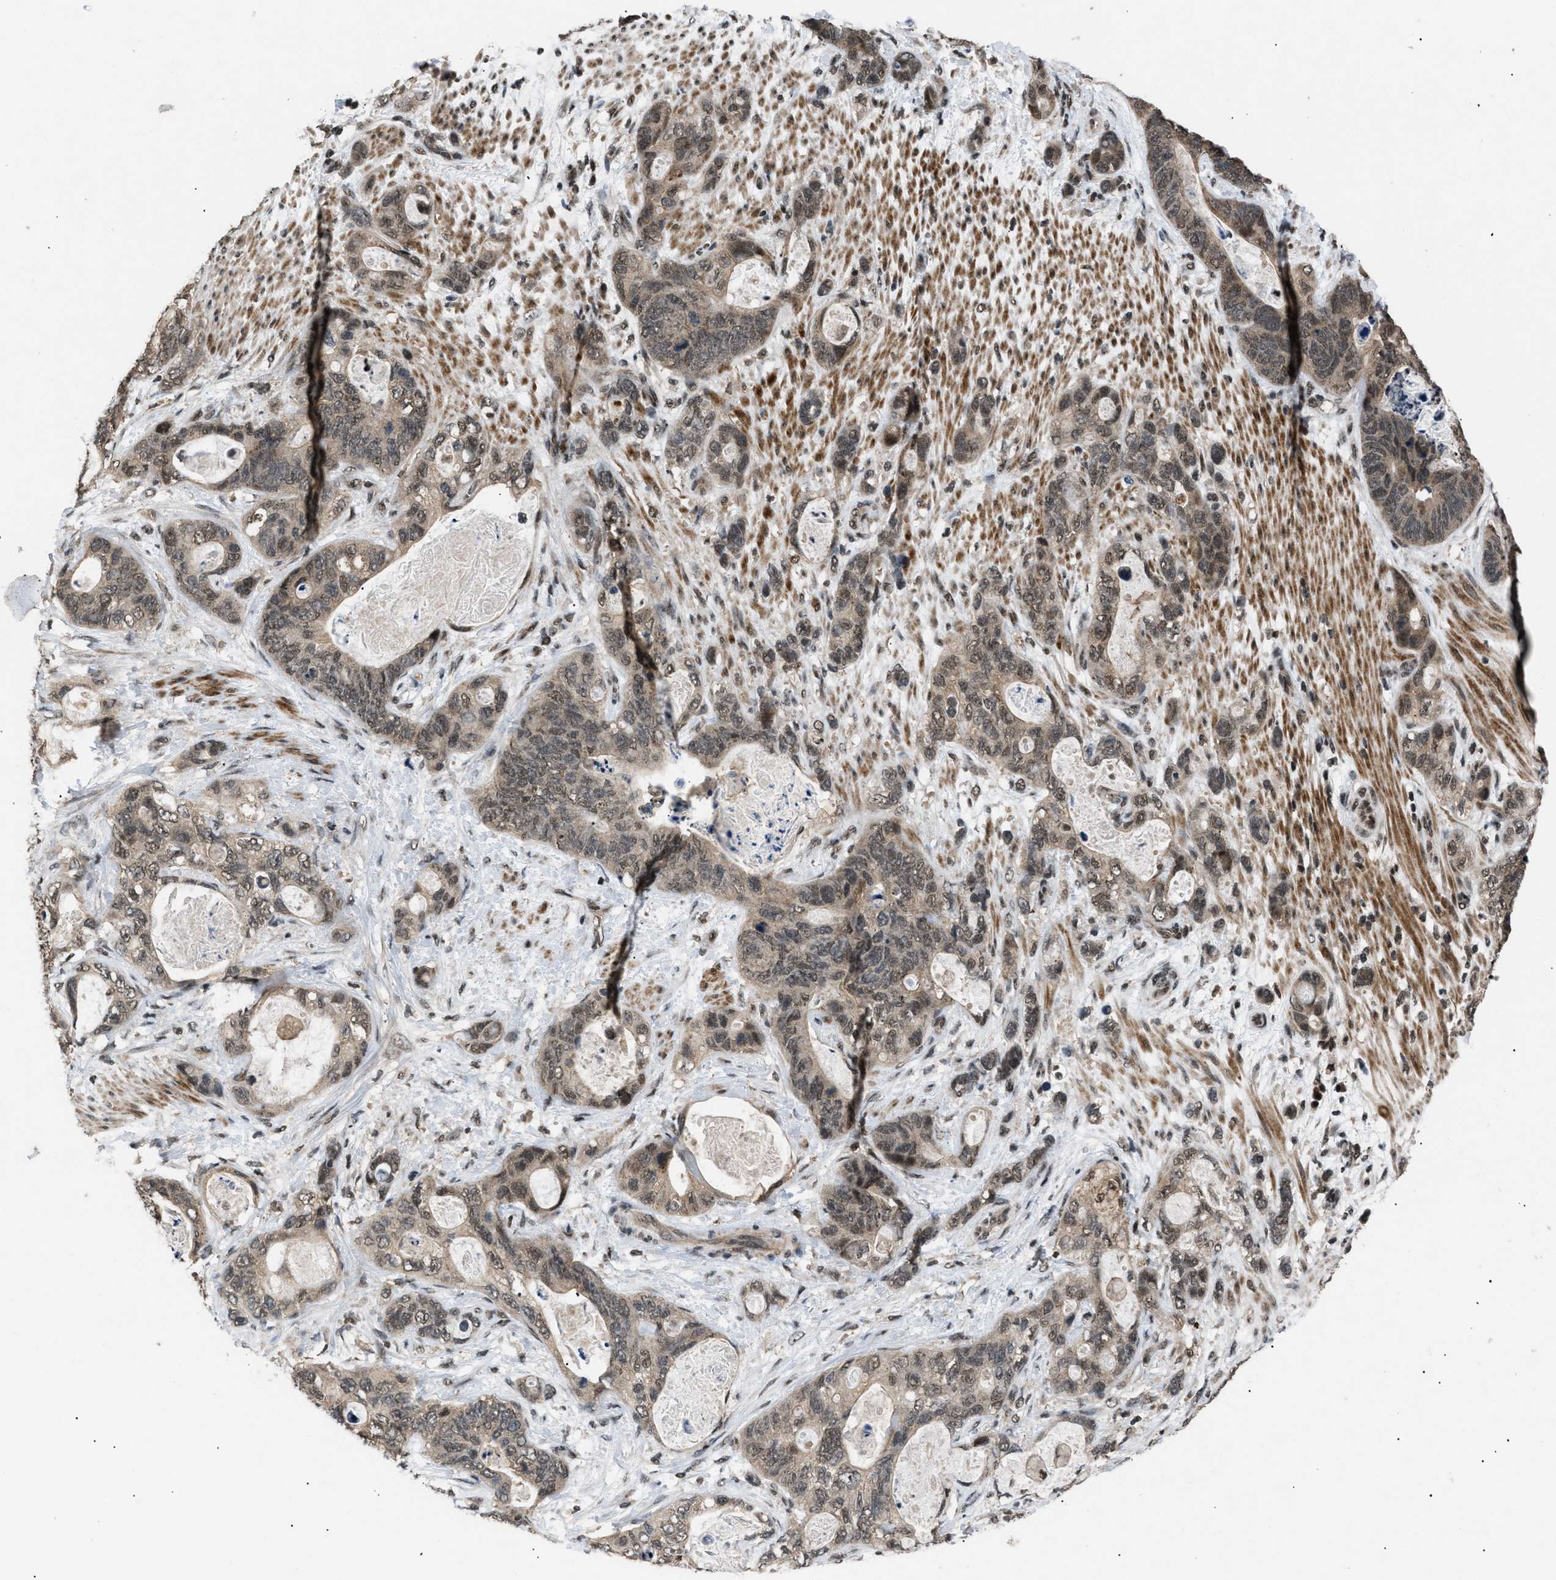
{"staining": {"intensity": "moderate", "quantity": ">75%", "location": "nuclear"}, "tissue": "stomach cancer", "cell_type": "Tumor cells", "image_type": "cancer", "snomed": [{"axis": "morphology", "description": "Normal tissue, NOS"}, {"axis": "morphology", "description": "Adenocarcinoma, NOS"}, {"axis": "topography", "description": "Stomach"}], "caption": "Protein staining shows moderate nuclear positivity in approximately >75% of tumor cells in adenocarcinoma (stomach).", "gene": "RBM5", "patient": {"sex": "female", "age": 89}}